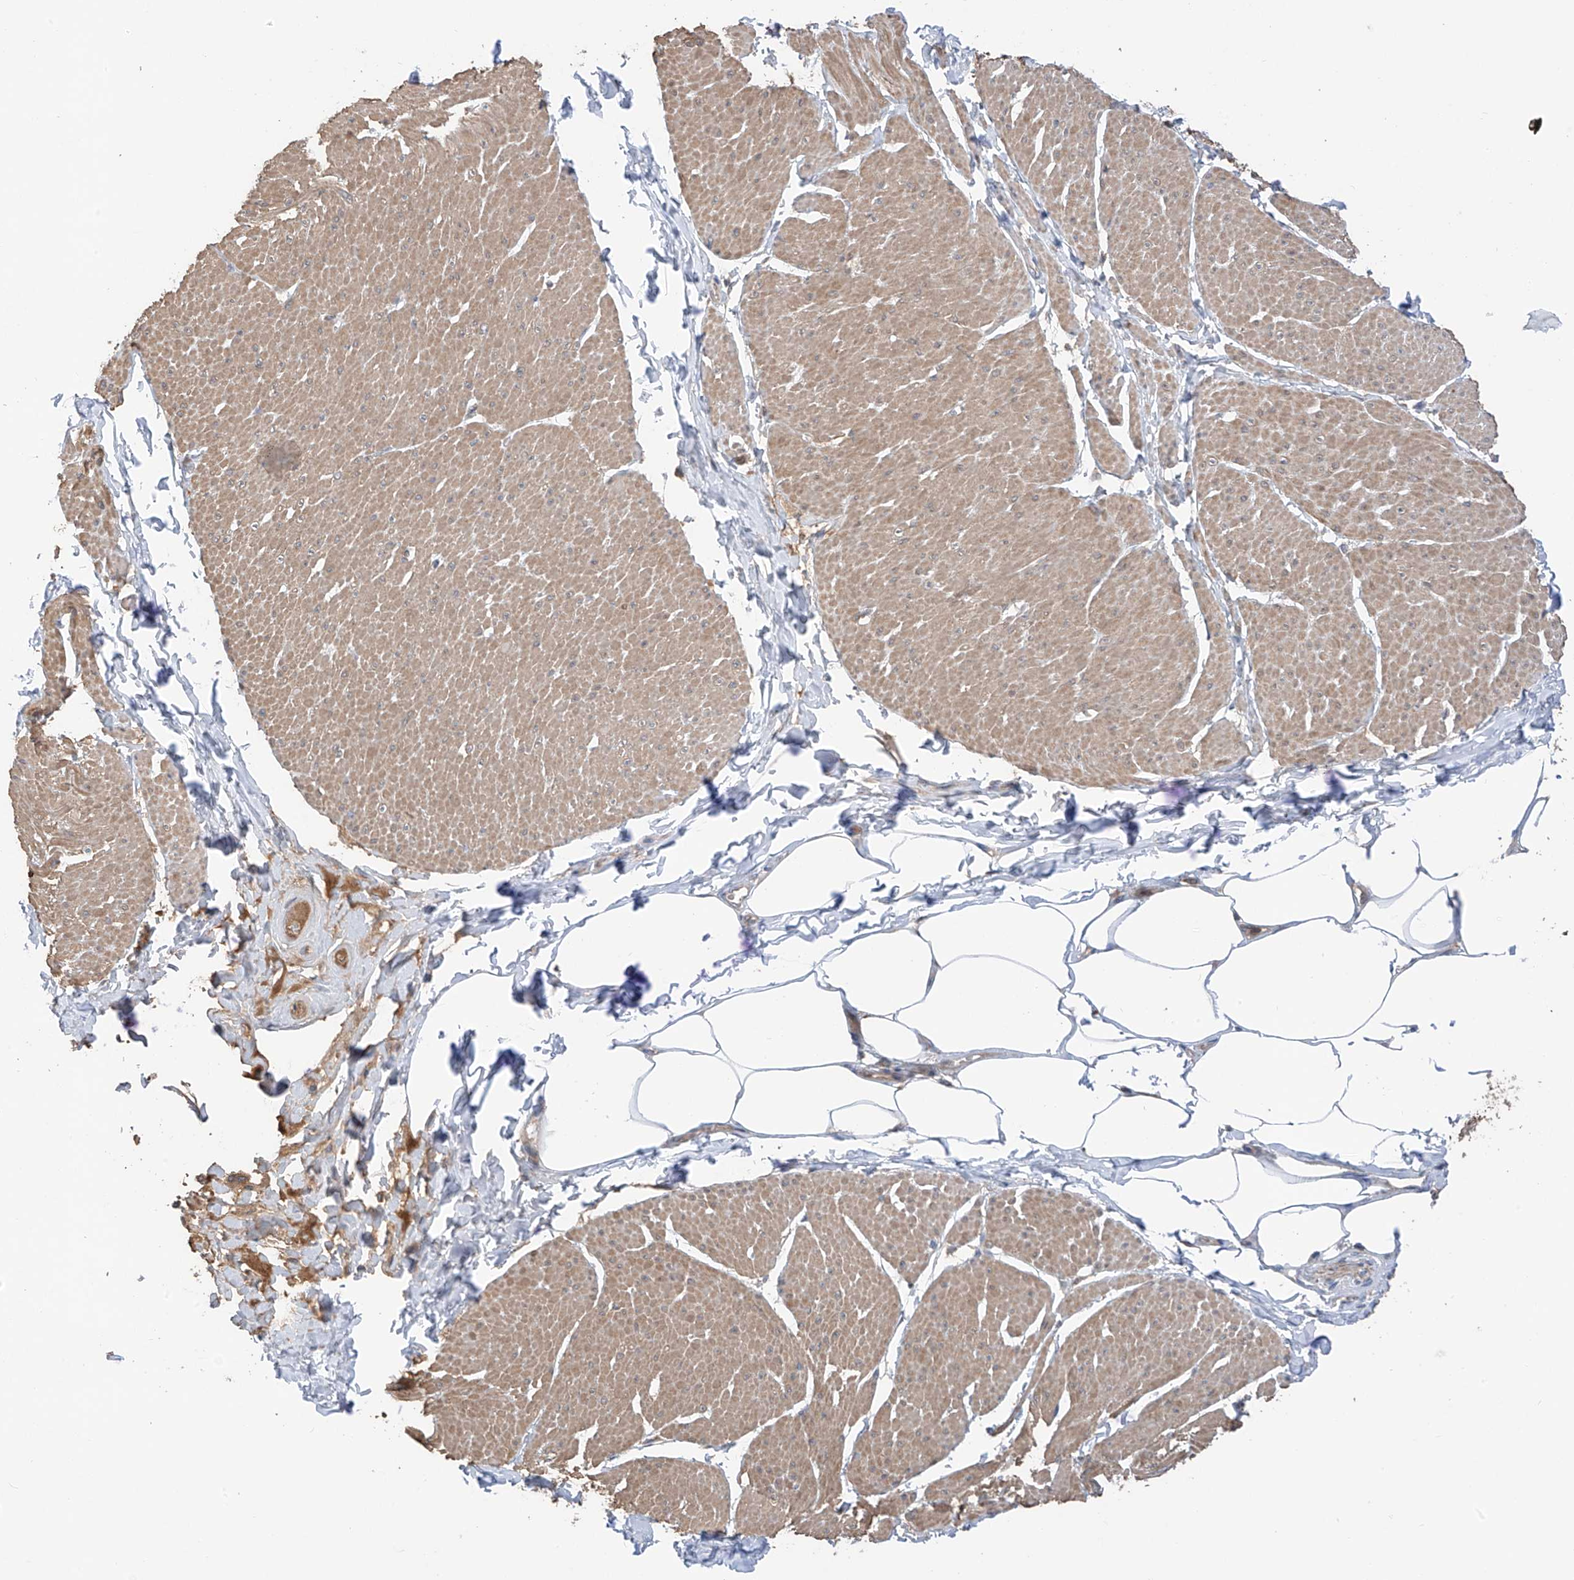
{"staining": {"intensity": "moderate", "quantity": ">75%", "location": "cytoplasmic/membranous"}, "tissue": "smooth muscle", "cell_type": "Smooth muscle cells", "image_type": "normal", "snomed": [{"axis": "morphology", "description": "Urothelial carcinoma, High grade"}, {"axis": "topography", "description": "Urinary bladder"}], "caption": "Immunohistochemistry (DAB (3,3'-diaminobenzidine)) staining of unremarkable smooth muscle demonstrates moderate cytoplasmic/membranous protein staining in approximately >75% of smooth muscle cells.", "gene": "RPAIN", "patient": {"sex": "male", "age": 46}}